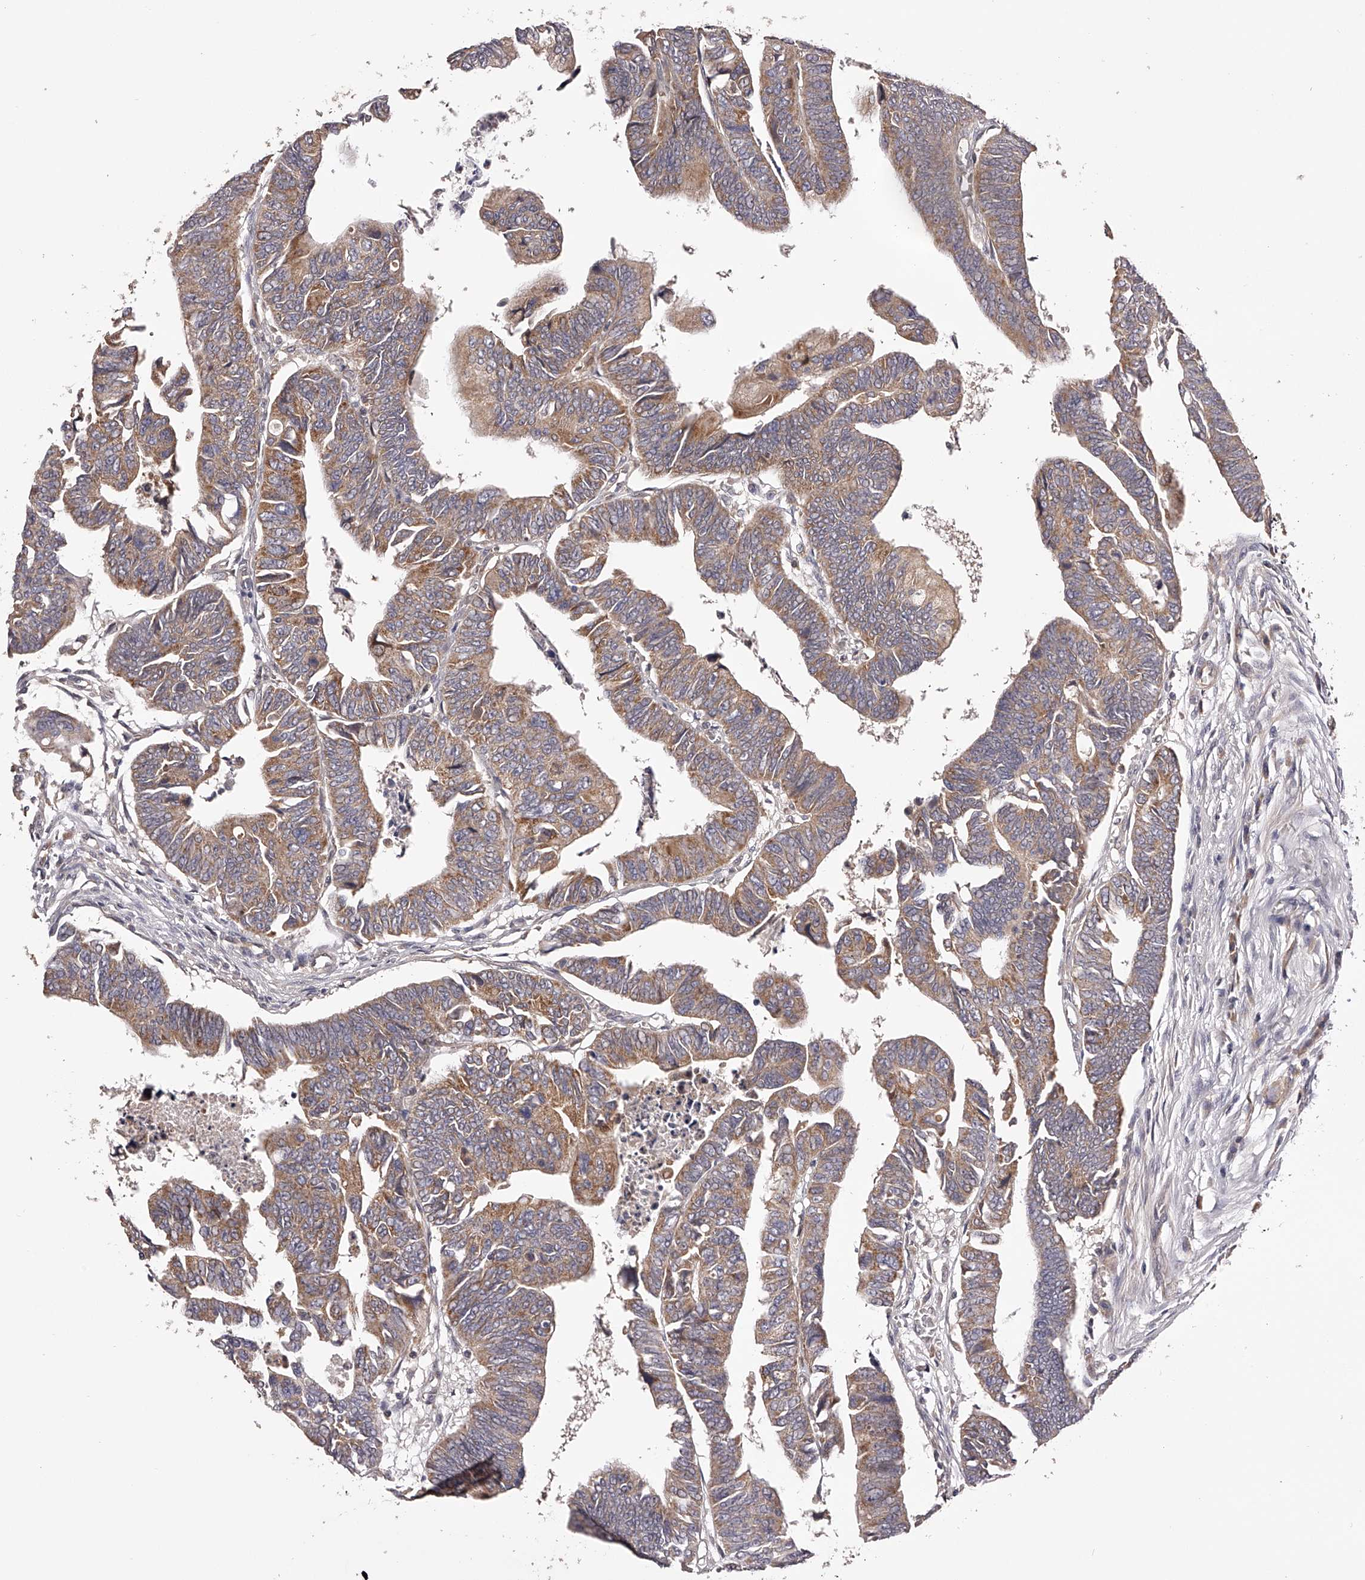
{"staining": {"intensity": "moderate", "quantity": ">75%", "location": "cytoplasmic/membranous"}, "tissue": "colorectal cancer", "cell_type": "Tumor cells", "image_type": "cancer", "snomed": [{"axis": "morphology", "description": "Adenocarcinoma, NOS"}, {"axis": "topography", "description": "Rectum"}], "caption": "Protein expression analysis of human colorectal adenocarcinoma reveals moderate cytoplasmic/membranous positivity in about >75% of tumor cells. The staining was performed using DAB (3,3'-diaminobenzidine), with brown indicating positive protein expression. Nuclei are stained blue with hematoxylin.", "gene": "ODF2L", "patient": {"sex": "female", "age": 65}}